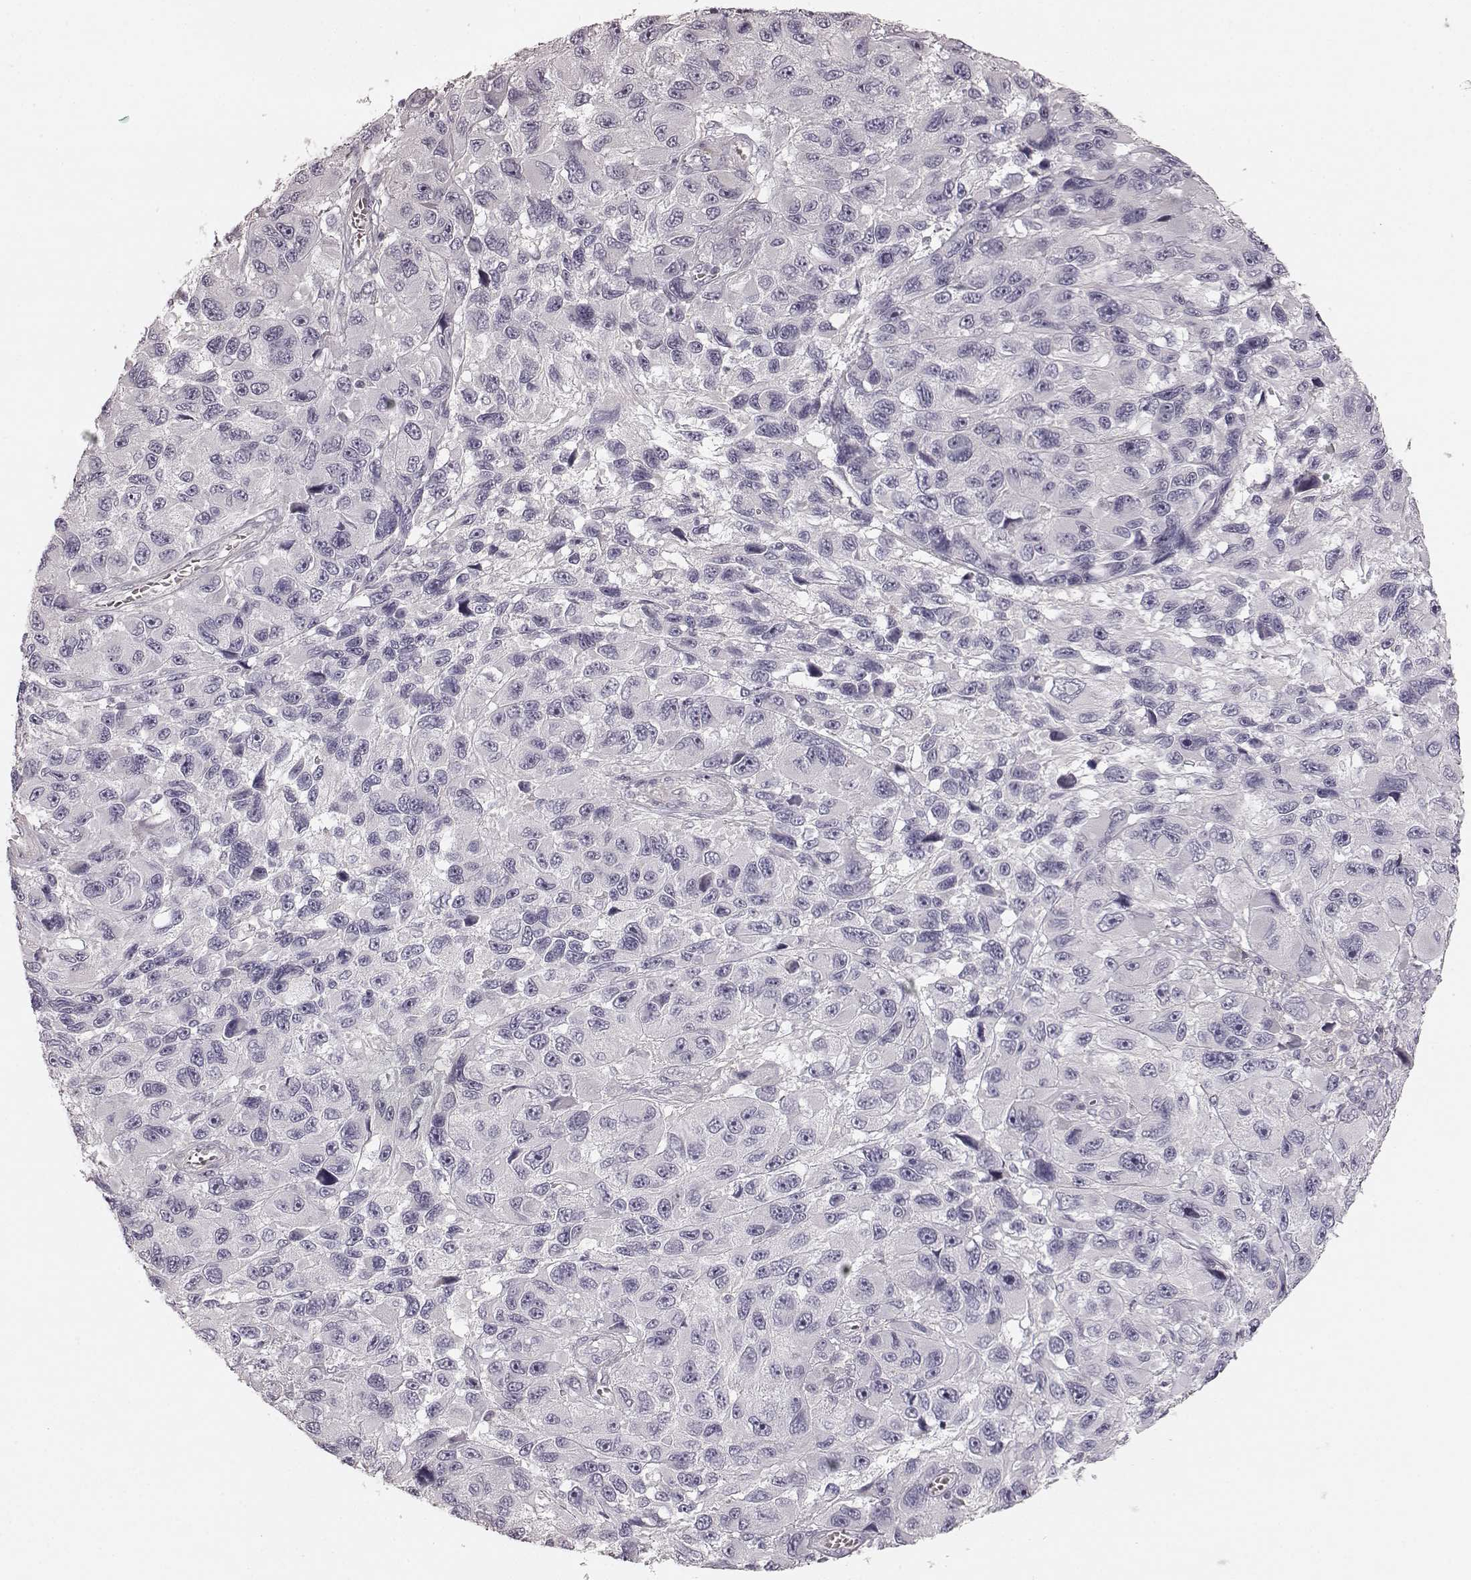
{"staining": {"intensity": "negative", "quantity": "none", "location": "none"}, "tissue": "melanoma", "cell_type": "Tumor cells", "image_type": "cancer", "snomed": [{"axis": "morphology", "description": "Malignant melanoma, NOS"}, {"axis": "topography", "description": "Skin"}], "caption": "DAB (3,3'-diaminobenzidine) immunohistochemical staining of melanoma demonstrates no significant positivity in tumor cells. Nuclei are stained in blue.", "gene": "PRLHR", "patient": {"sex": "male", "age": 53}}